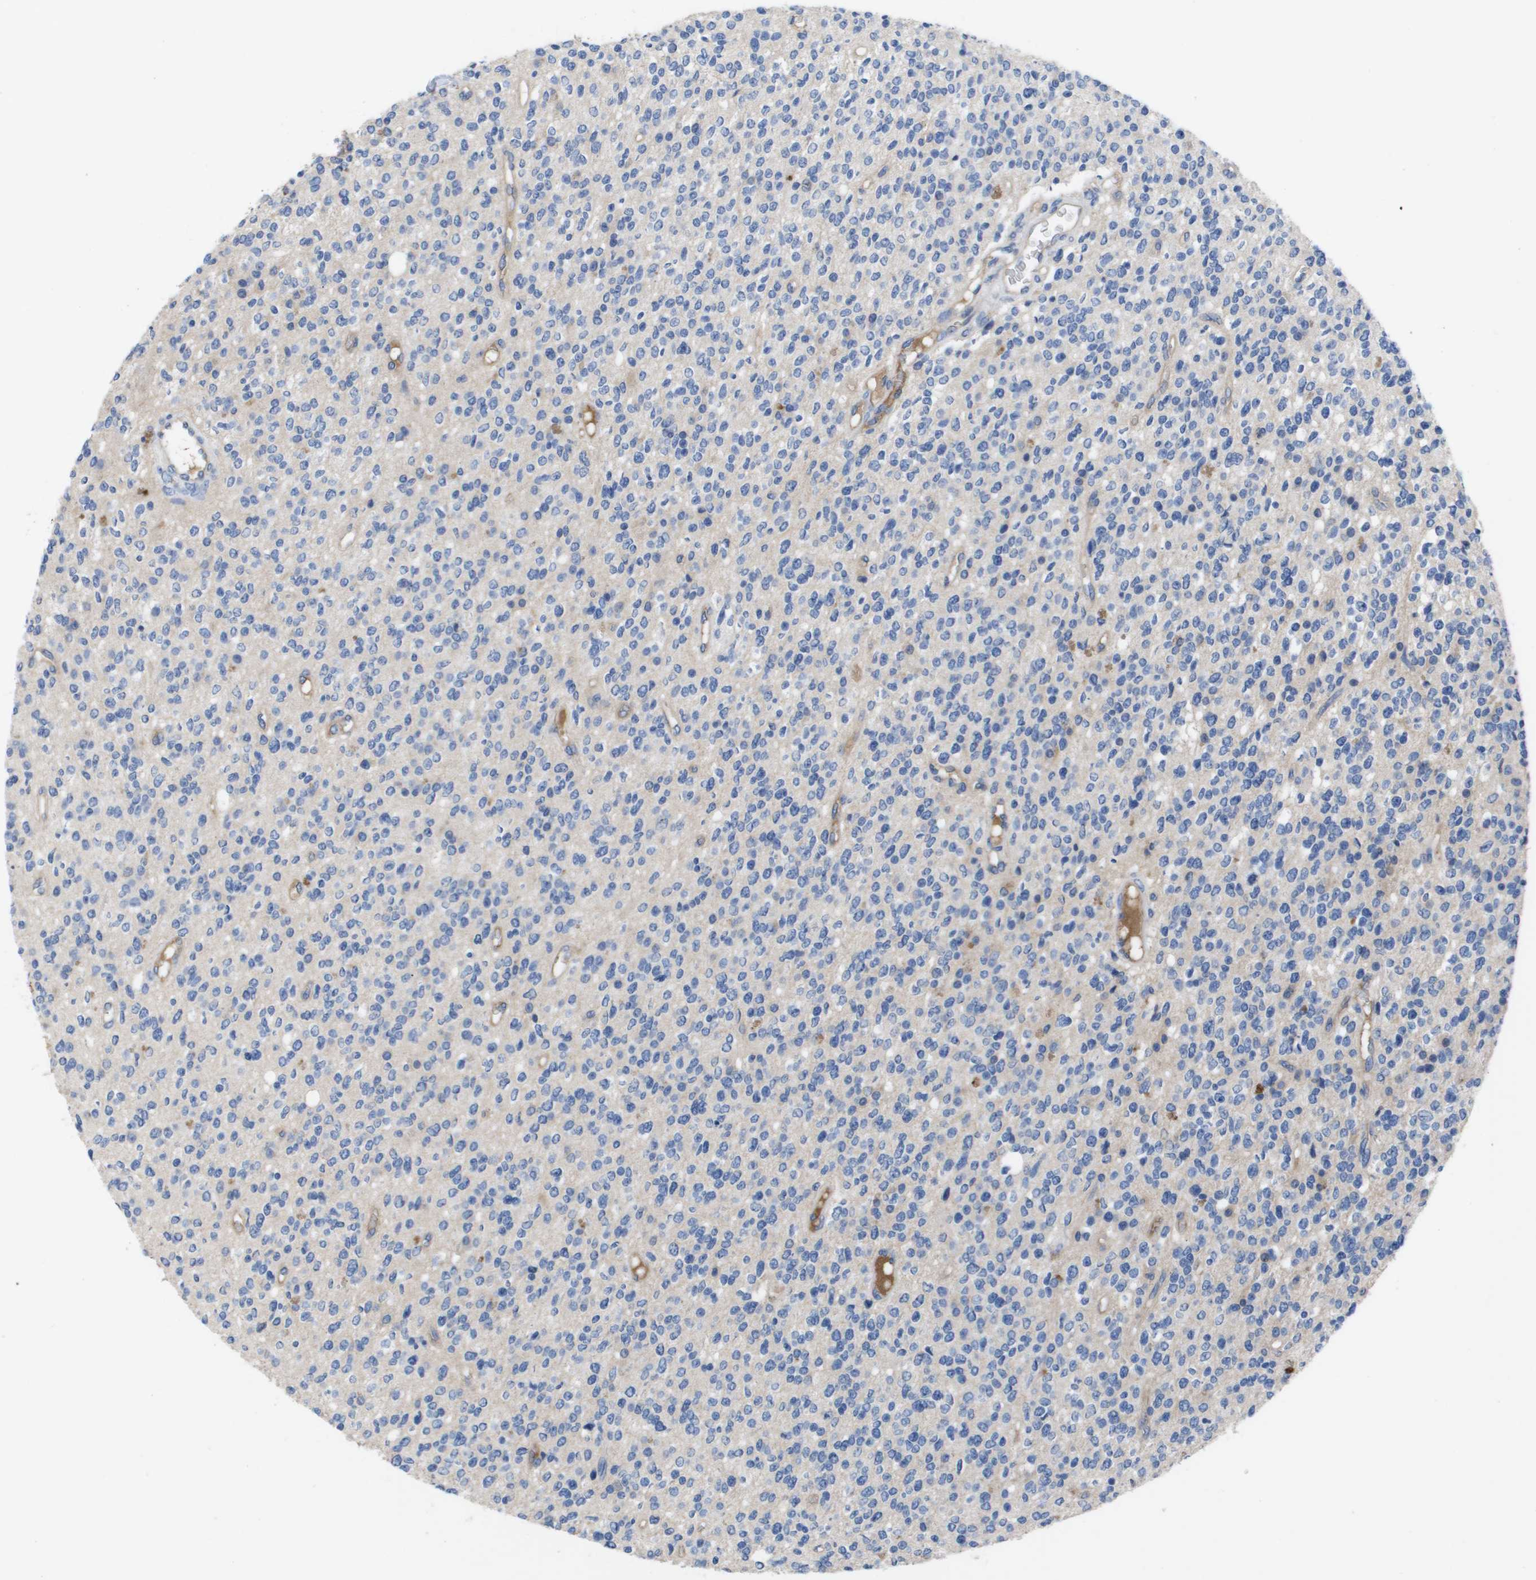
{"staining": {"intensity": "negative", "quantity": "none", "location": "none"}, "tissue": "glioma", "cell_type": "Tumor cells", "image_type": "cancer", "snomed": [{"axis": "morphology", "description": "Glioma, malignant, High grade"}, {"axis": "topography", "description": "Brain"}], "caption": "This is an immunohistochemistry micrograph of human malignant high-grade glioma. There is no positivity in tumor cells.", "gene": "SERPINA6", "patient": {"sex": "male", "age": 34}}